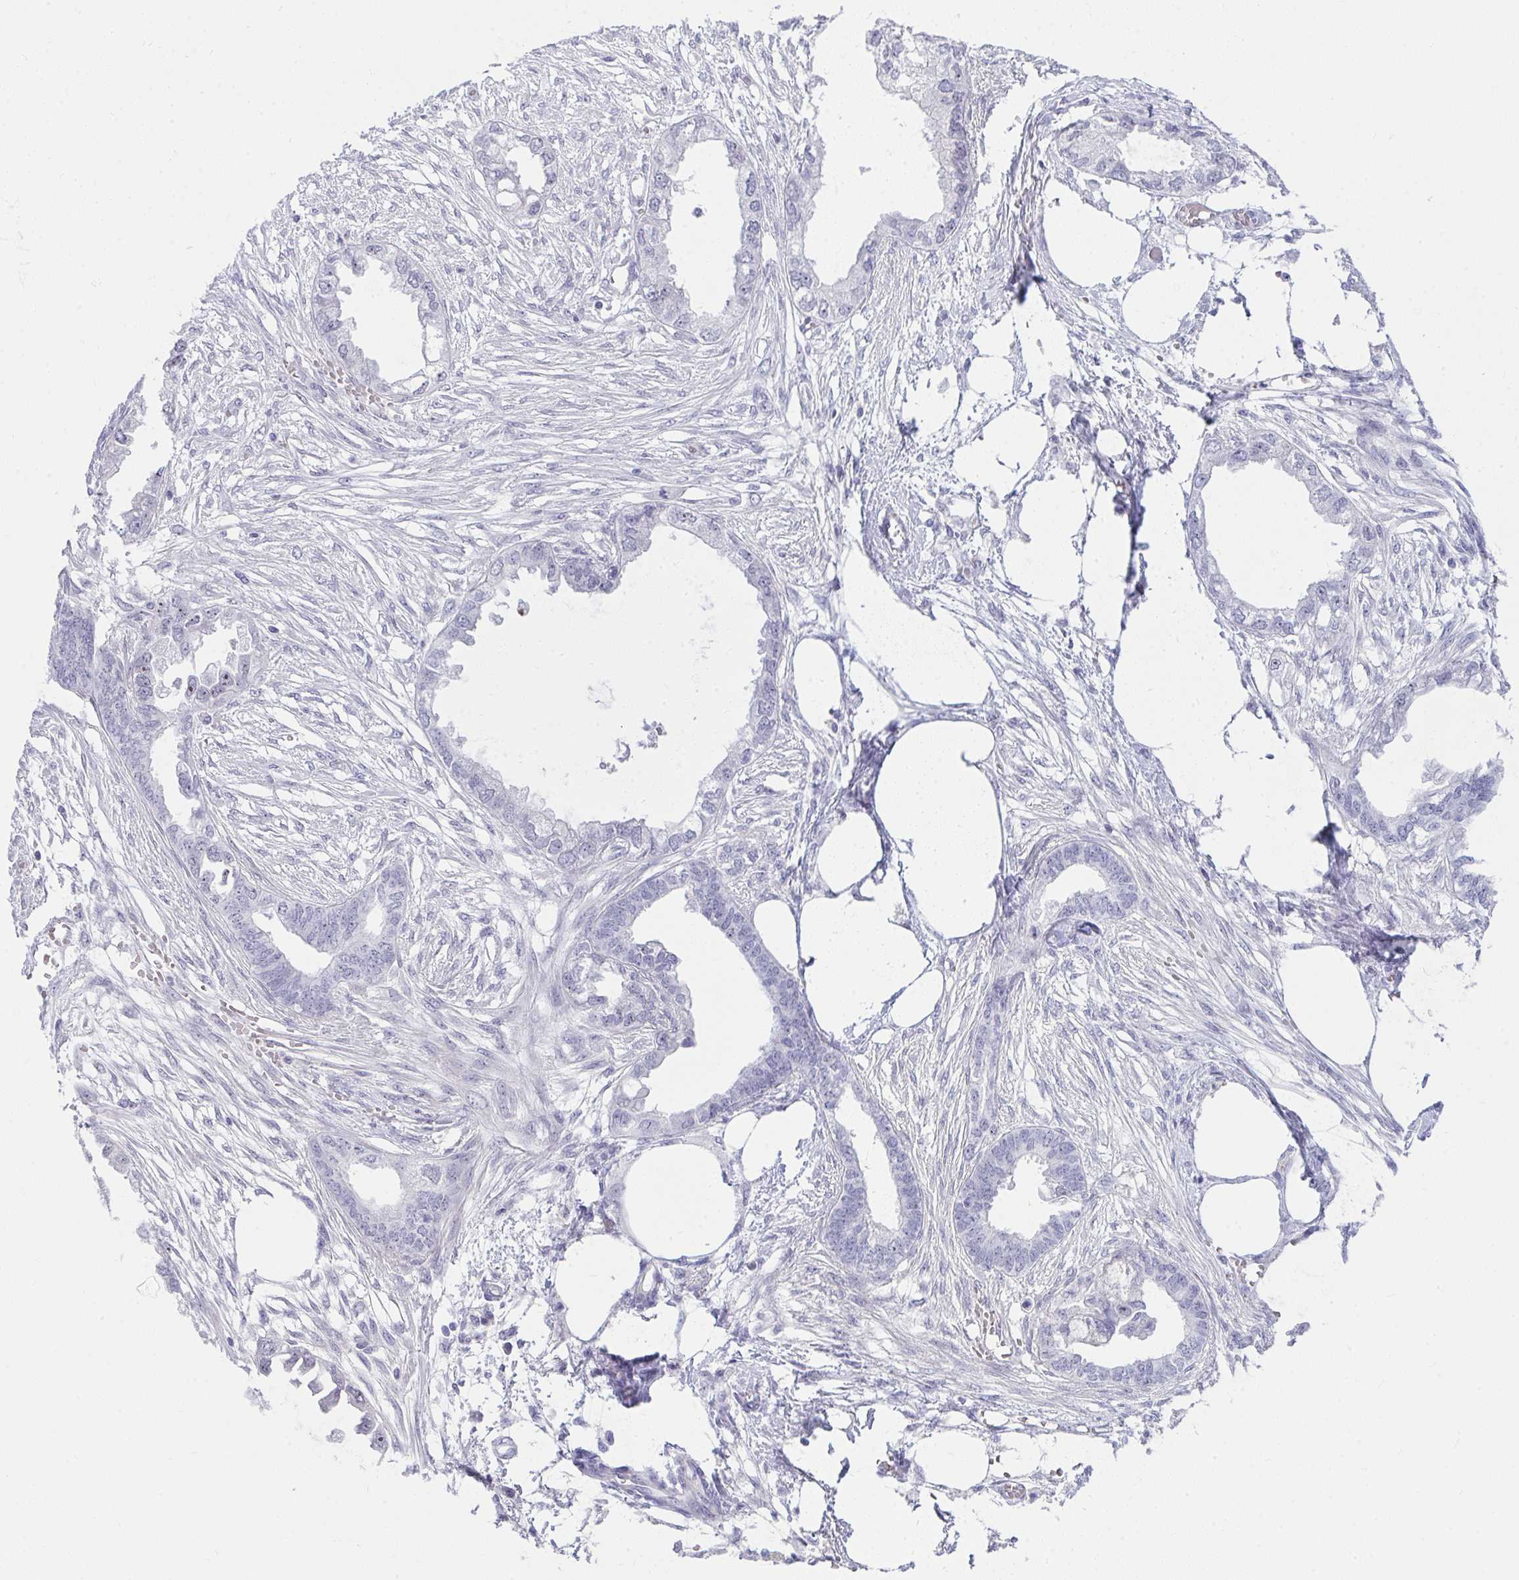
{"staining": {"intensity": "negative", "quantity": "none", "location": "none"}, "tissue": "endometrial cancer", "cell_type": "Tumor cells", "image_type": "cancer", "snomed": [{"axis": "morphology", "description": "Adenocarcinoma, NOS"}, {"axis": "morphology", "description": "Adenocarcinoma, metastatic, NOS"}, {"axis": "topography", "description": "Adipose tissue"}, {"axis": "topography", "description": "Endometrium"}], "caption": "High power microscopy histopathology image of an immunohistochemistry photomicrograph of endometrial adenocarcinoma, revealing no significant expression in tumor cells. The staining was performed using DAB to visualize the protein expression in brown, while the nuclei were stained in blue with hematoxylin (Magnification: 20x).", "gene": "LRRC36", "patient": {"sex": "female", "age": 67}}